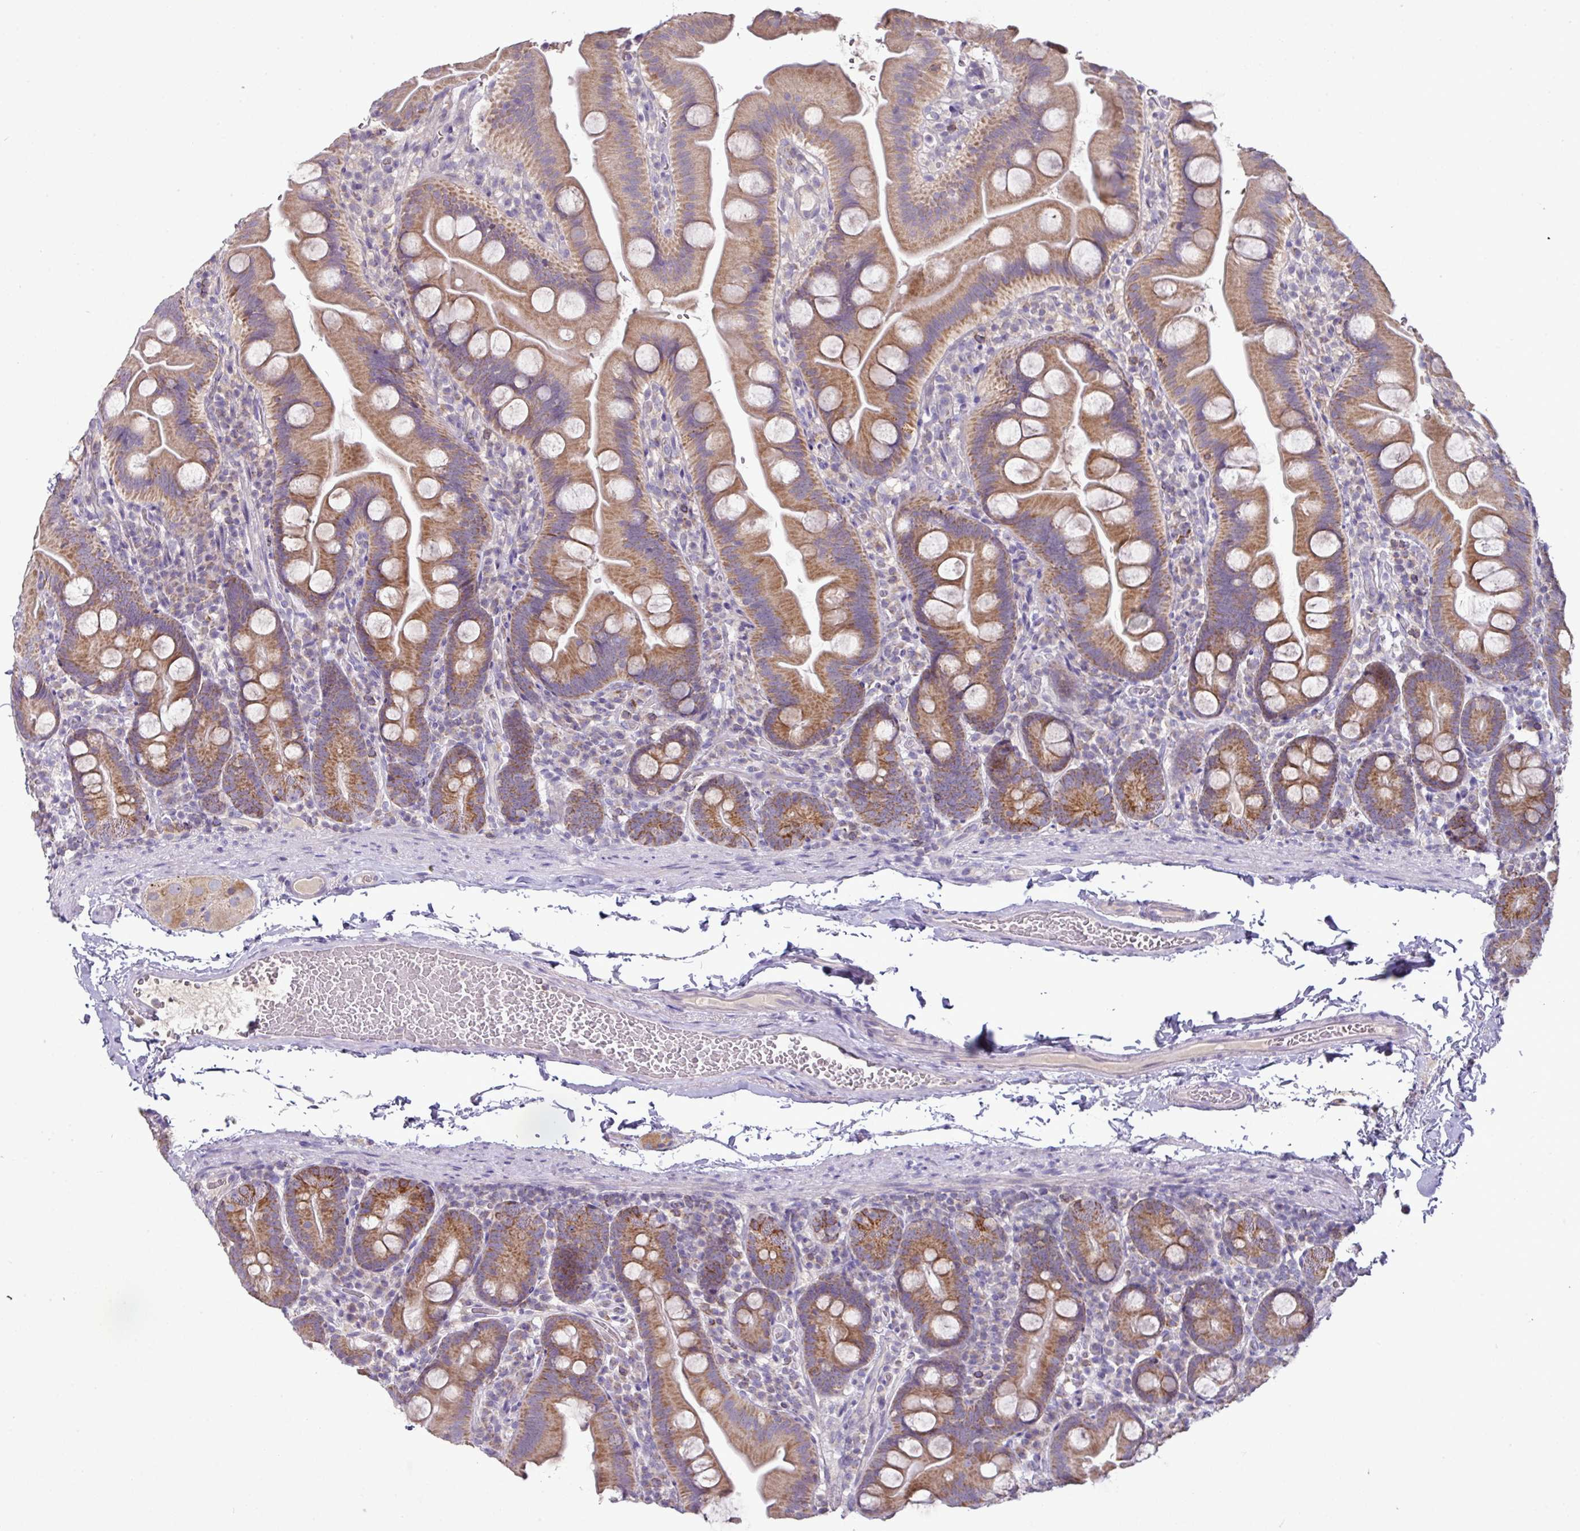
{"staining": {"intensity": "moderate", "quantity": ">75%", "location": "cytoplasmic/membranous"}, "tissue": "small intestine", "cell_type": "Glandular cells", "image_type": "normal", "snomed": [{"axis": "morphology", "description": "Normal tissue, NOS"}, {"axis": "topography", "description": "Small intestine"}], "caption": "This histopathology image demonstrates IHC staining of benign human small intestine, with medium moderate cytoplasmic/membranous expression in about >75% of glandular cells.", "gene": "TRAPPC1", "patient": {"sex": "female", "age": 68}}